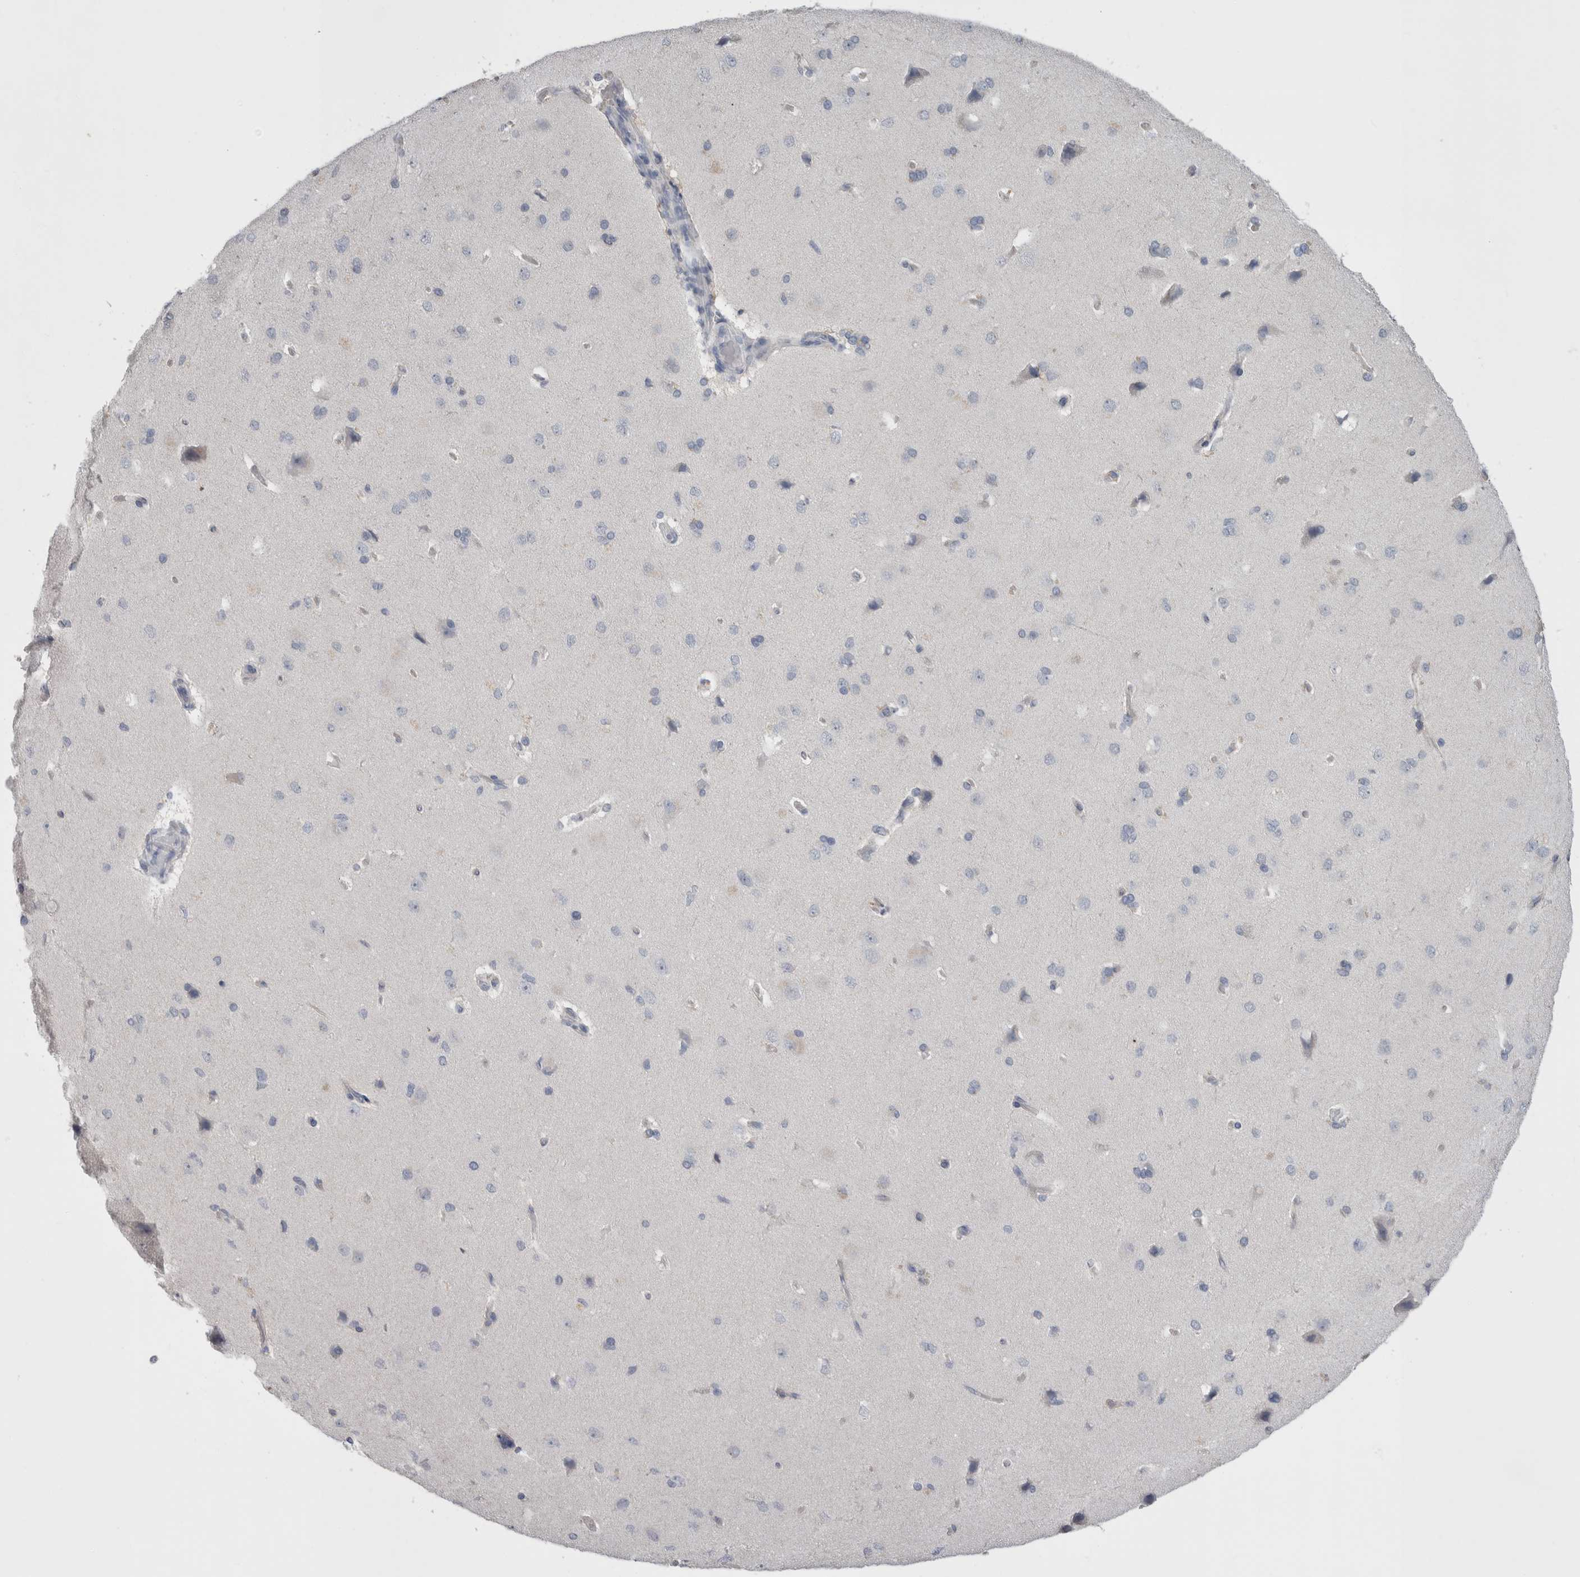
{"staining": {"intensity": "weak", "quantity": "<25%", "location": "cytoplasmic/membranous"}, "tissue": "cerebral cortex", "cell_type": "Endothelial cells", "image_type": "normal", "snomed": [{"axis": "morphology", "description": "Normal tissue, NOS"}, {"axis": "topography", "description": "Cerebral cortex"}], "caption": "This is an IHC micrograph of benign cerebral cortex. There is no expression in endothelial cells.", "gene": "NECTIN2", "patient": {"sex": "male", "age": 62}}